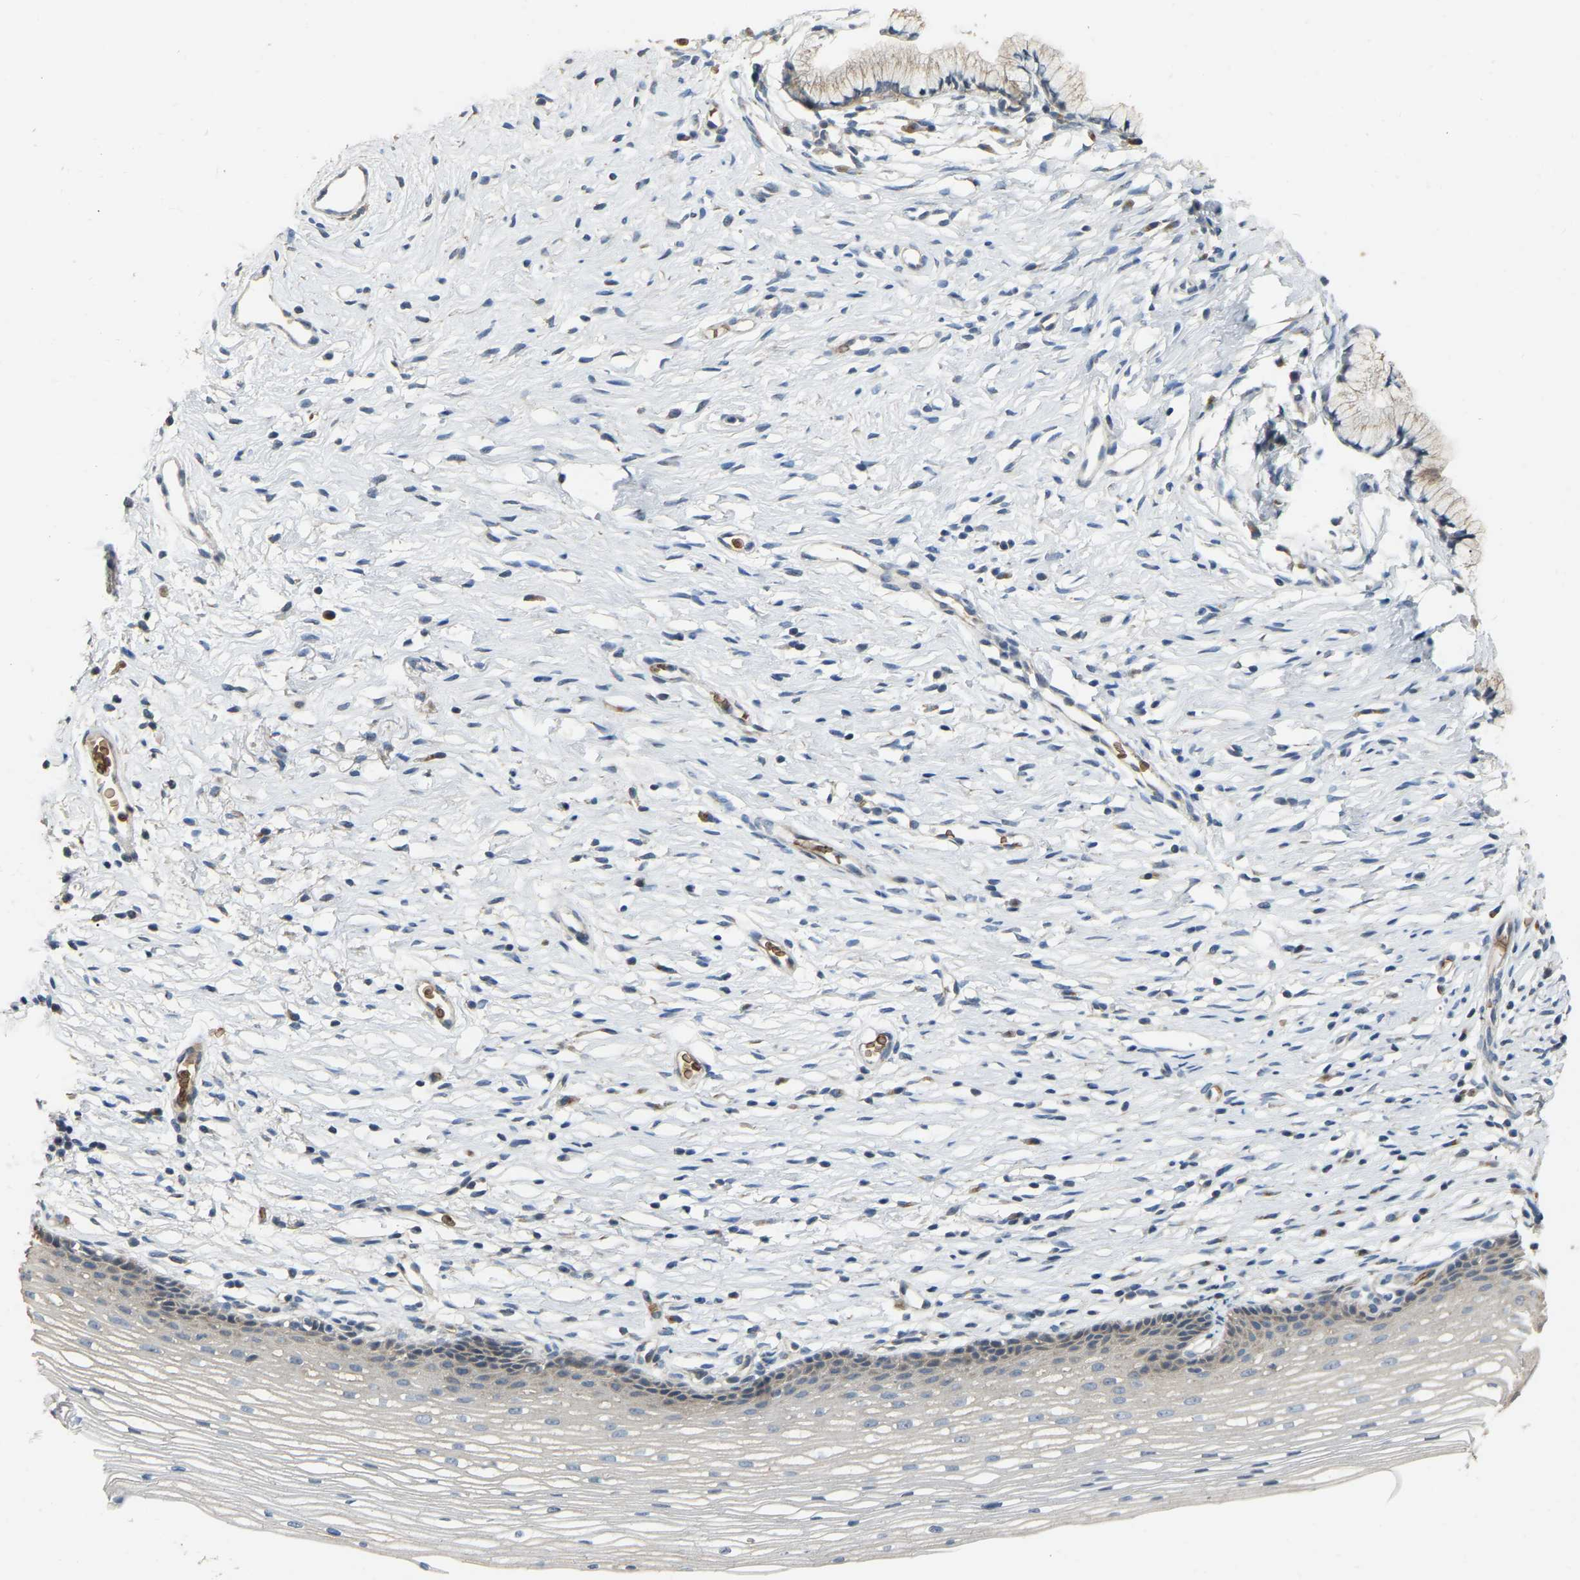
{"staining": {"intensity": "weak", "quantity": ">75%", "location": "cytoplasmic/membranous"}, "tissue": "cervix", "cell_type": "Glandular cells", "image_type": "normal", "snomed": [{"axis": "morphology", "description": "Normal tissue, NOS"}, {"axis": "topography", "description": "Cervix"}], "caption": "Weak cytoplasmic/membranous expression for a protein is appreciated in about >75% of glandular cells of normal cervix using immunohistochemistry.", "gene": "CFAP298", "patient": {"sex": "female", "age": 77}}